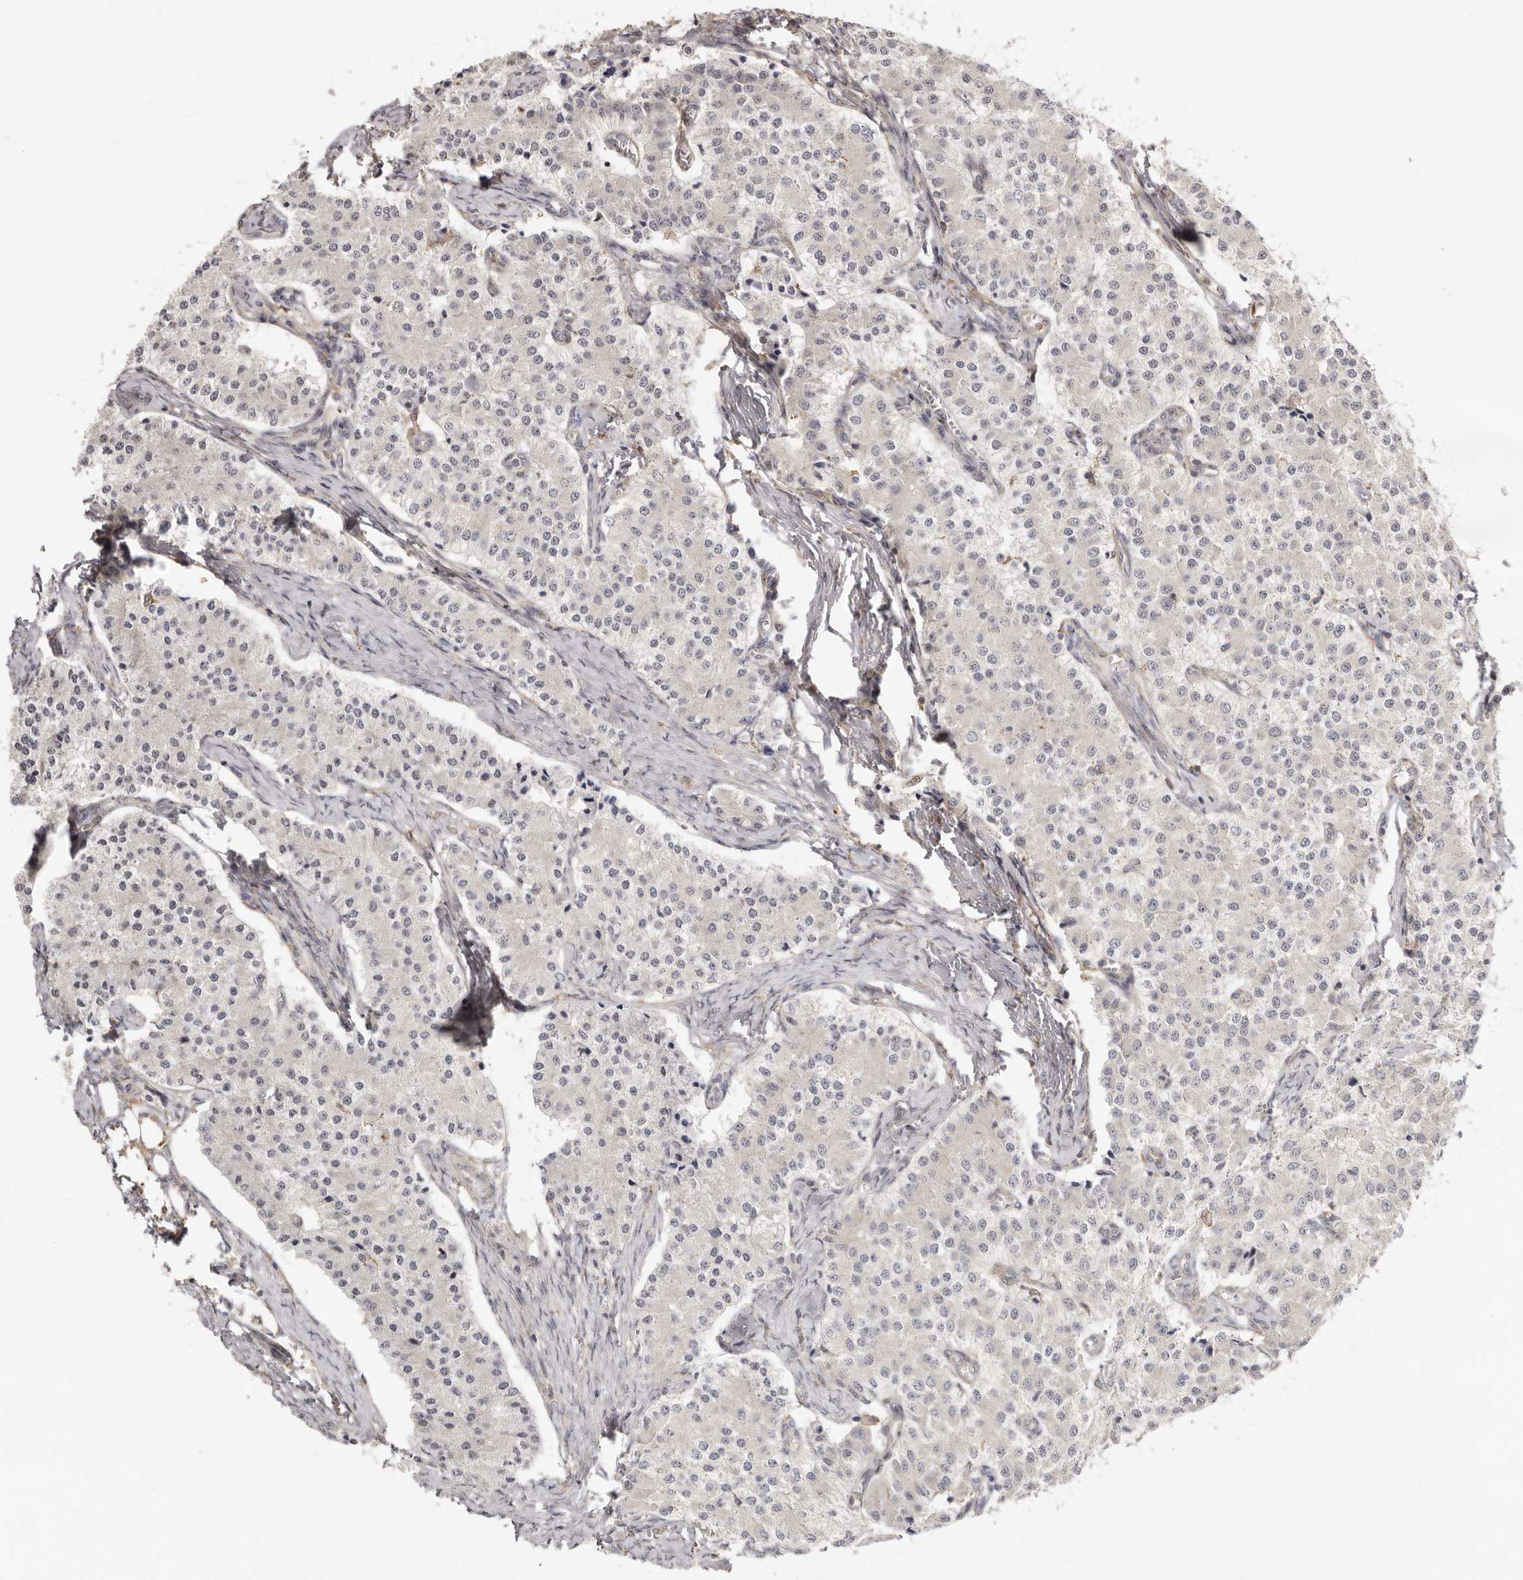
{"staining": {"intensity": "negative", "quantity": "none", "location": "none"}, "tissue": "carcinoid", "cell_type": "Tumor cells", "image_type": "cancer", "snomed": [{"axis": "morphology", "description": "Carcinoid, malignant, NOS"}, {"axis": "topography", "description": "Colon"}], "caption": "Protein analysis of carcinoid displays no significant positivity in tumor cells.", "gene": "MSRB2", "patient": {"sex": "female", "age": 52}}